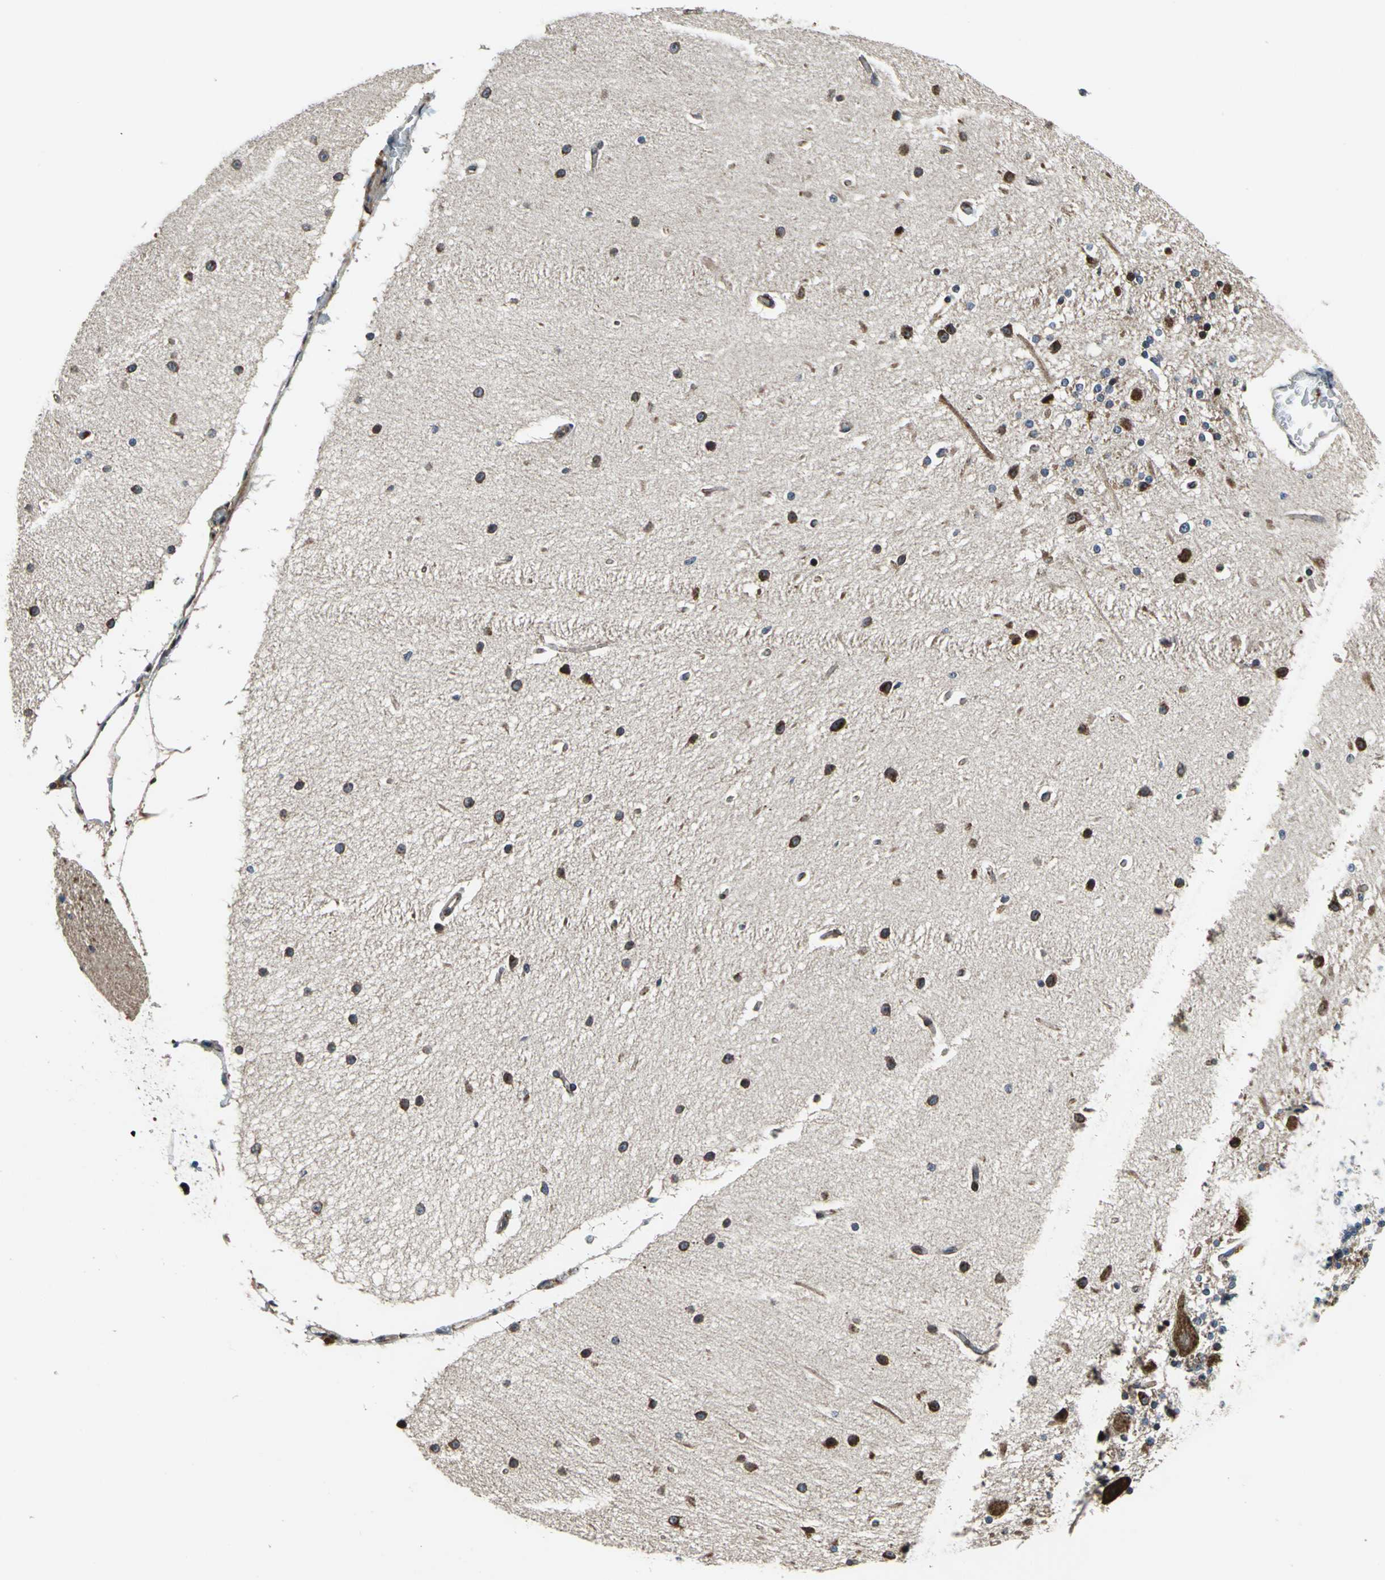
{"staining": {"intensity": "strong", "quantity": ">75%", "location": "cytoplasmic/membranous"}, "tissue": "cerebellum", "cell_type": "Cells in molecular layer", "image_type": "normal", "snomed": [{"axis": "morphology", "description": "Normal tissue, NOS"}, {"axis": "topography", "description": "Cerebellum"}], "caption": "Immunohistochemistry (IHC) photomicrograph of benign human cerebellum stained for a protein (brown), which demonstrates high levels of strong cytoplasmic/membranous positivity in approximately >75% of cells in molecular layer.", "gene": "AATF", "patient": {"sex": "female", "age": 54}}